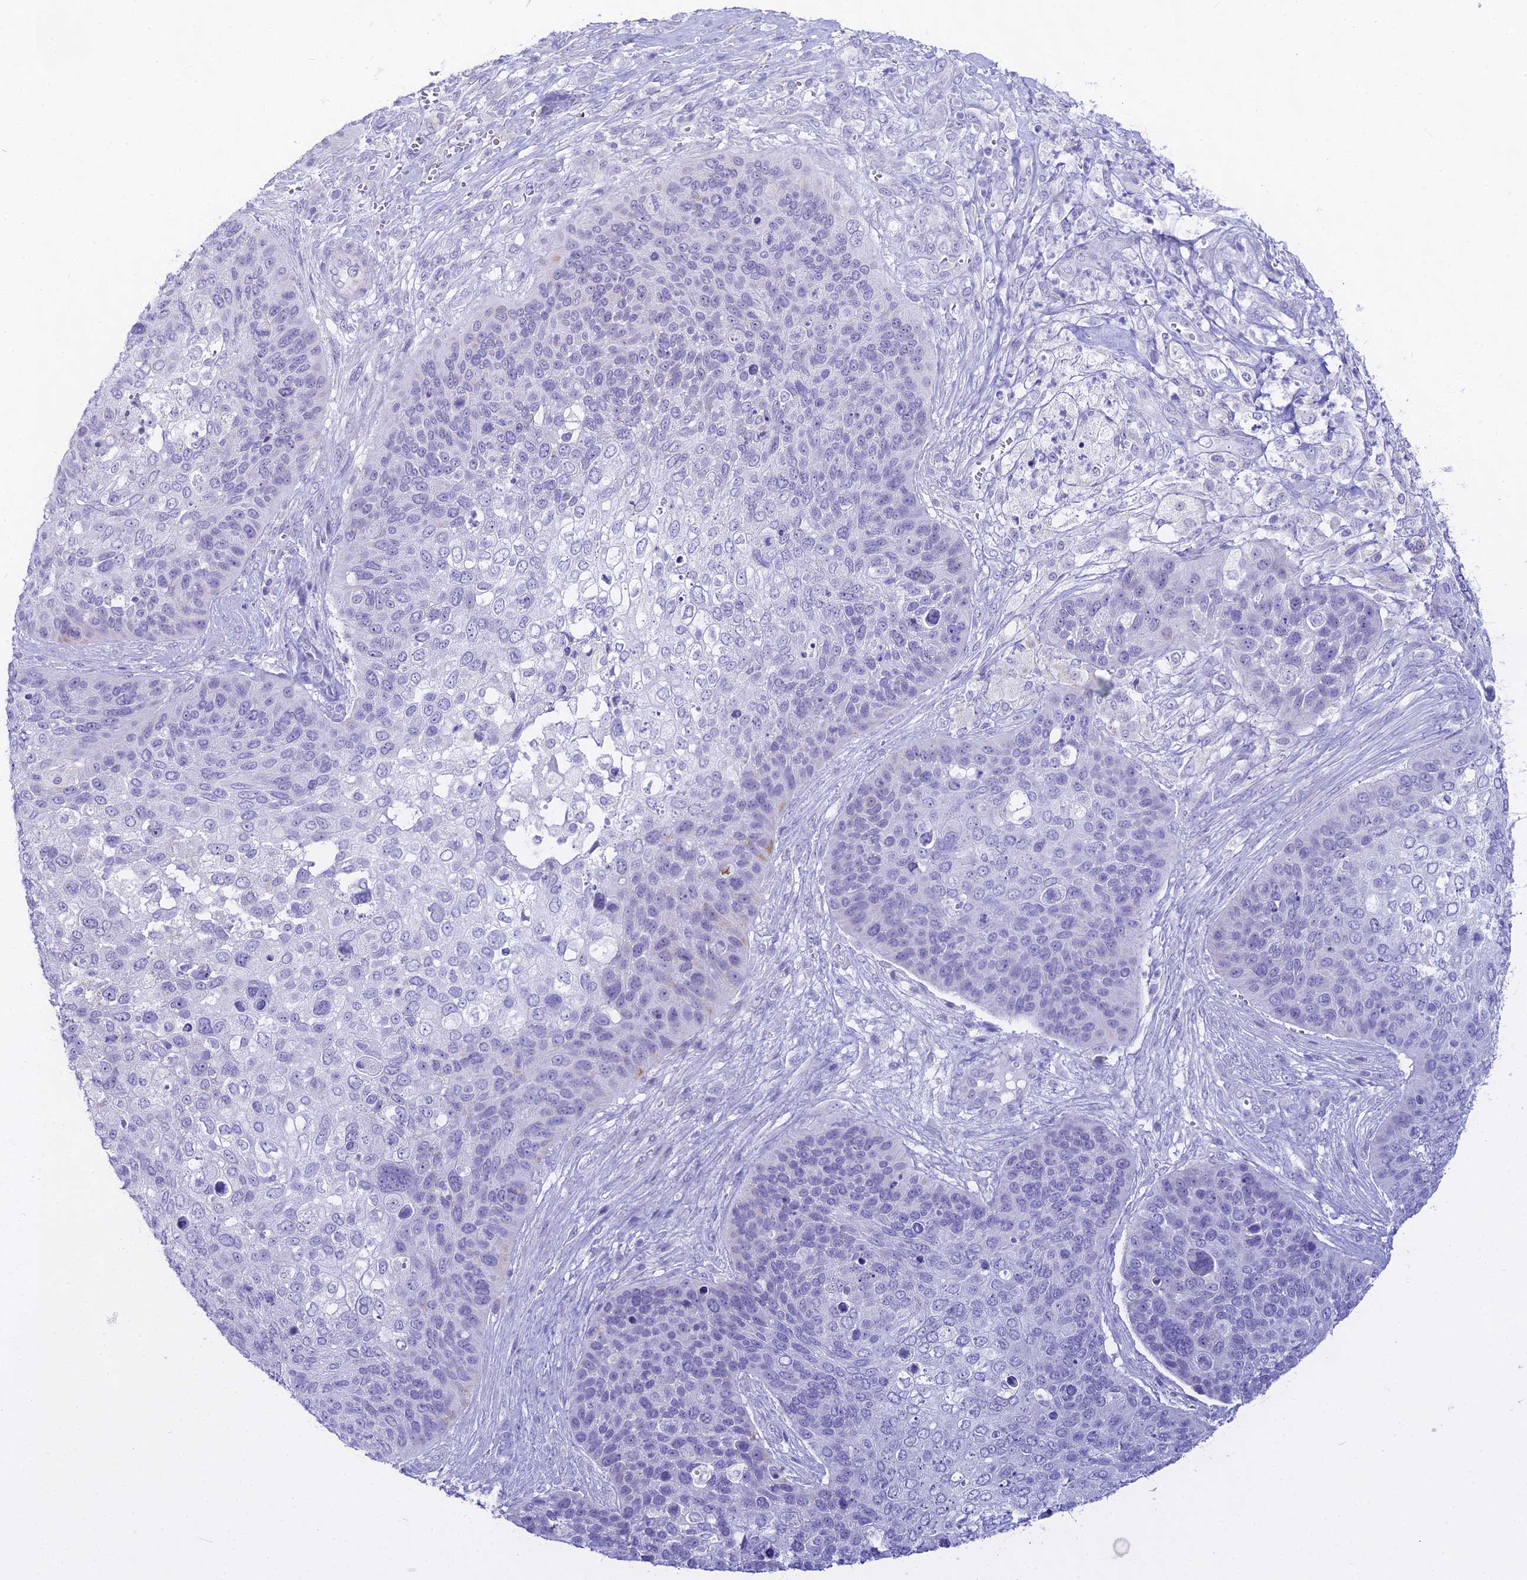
{"staining": {"intensity": "negative", "quantity": "none", "location": "none"}, "tissue": "skin cancer", "cell_type": "Tumor cells", "image_type": "cancer", "snomed": [{"axis": "morphology", "description": "Basal cell carcinoma"}, {"axis": "topography", "description": "Skin"}], "caption": "Tumor cells are negative for brown protein staining in skin cancer. (DAB IHC, high magnification).", "gene": "CGB2", "patient": {"sex": "female", "age": 74}}